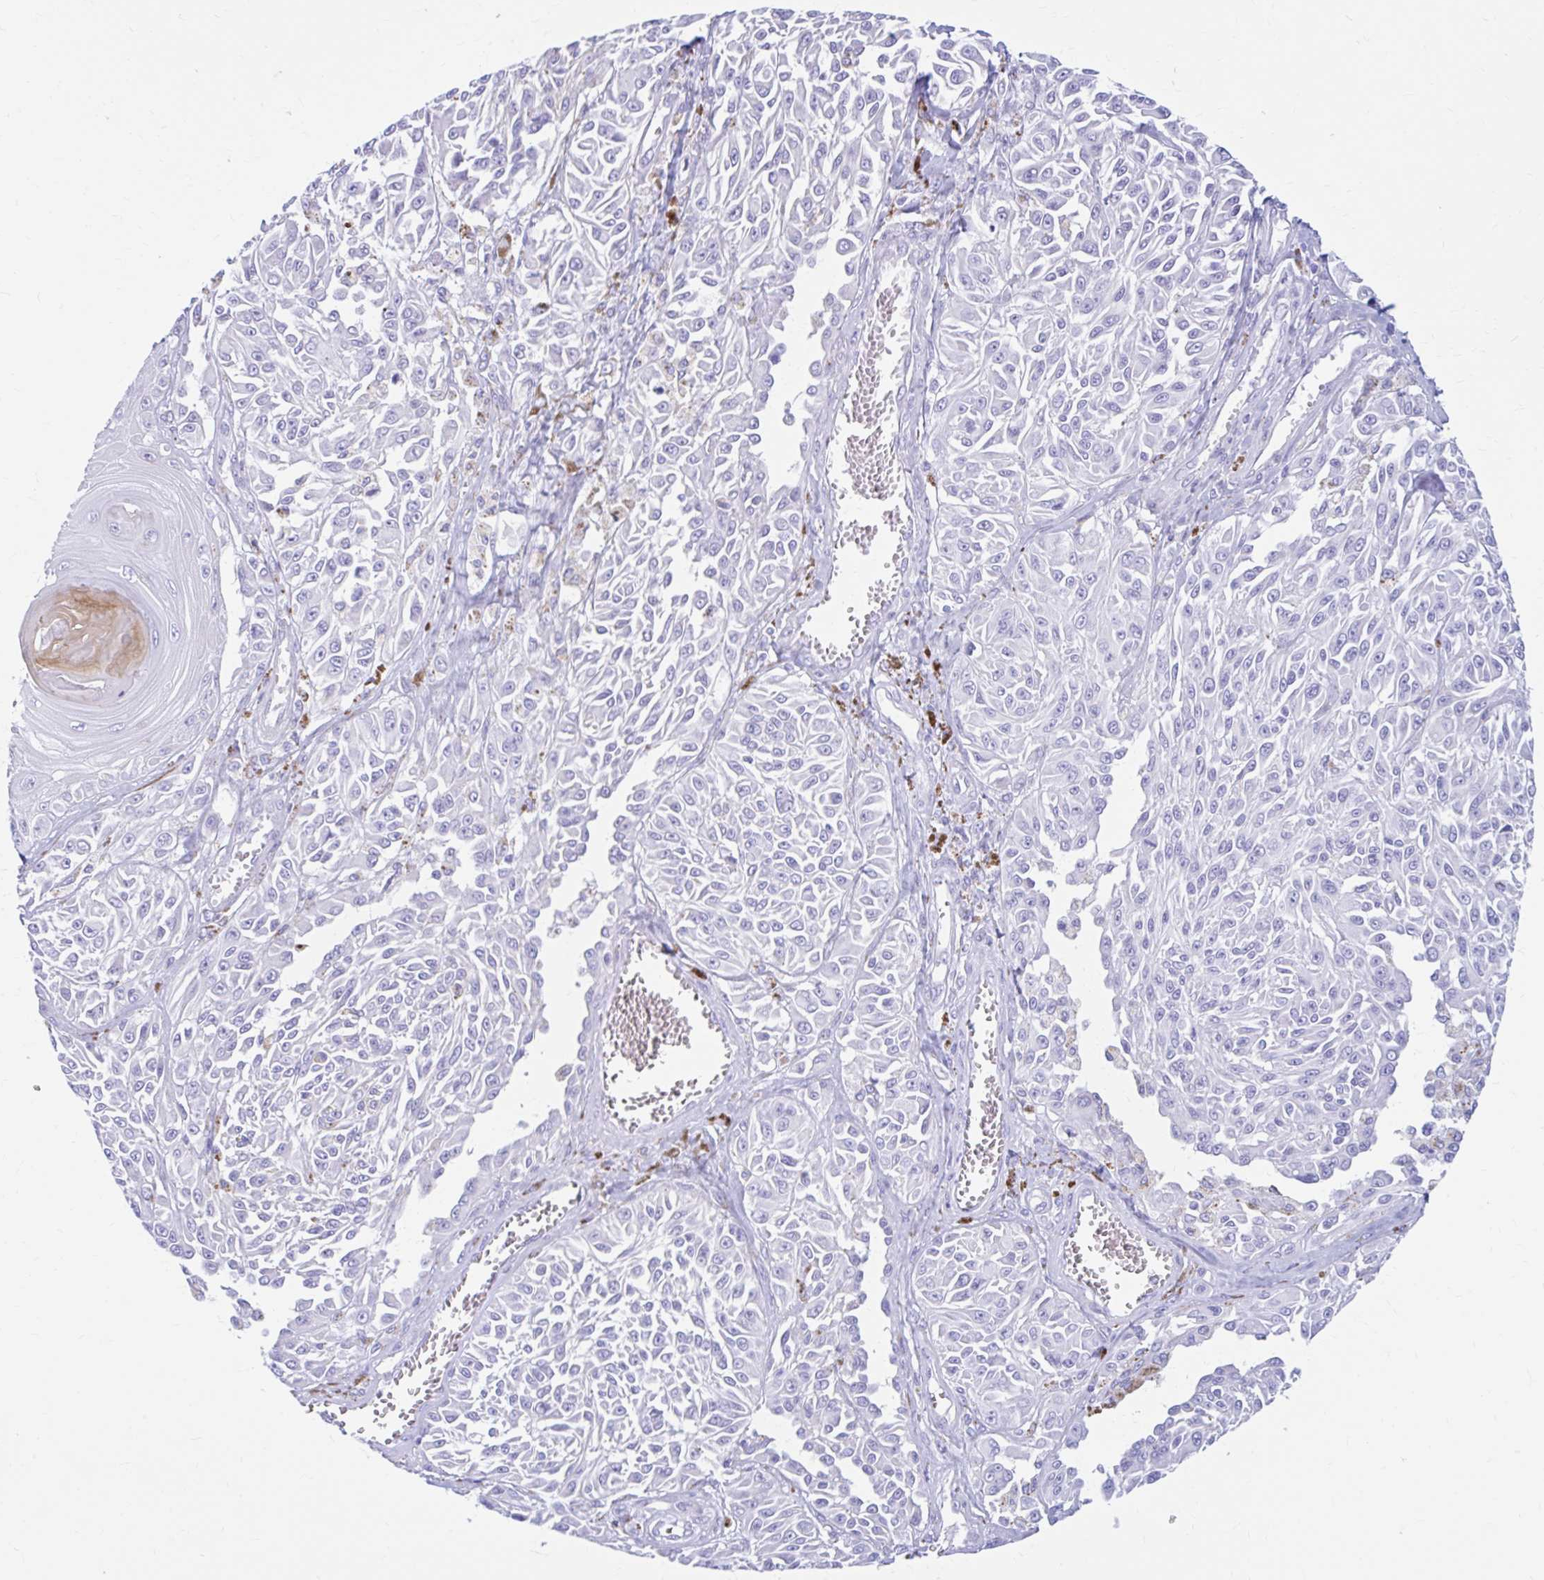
{"staining": {"intensity": "negative", "quantity": "none", "location": "none"}, "tissue": "melanoma", "cell_type": "Tumor cells", "image_type": "cancer", "snomed": [{"axis": "morphology", "description": "Malignant melanoma, NOS"}, {"axis": "topography", "description": "Skin"}], "caption": "A high-resolution micrograph shows immunohistochemistry (IHC) staining of malignant melanoma, which shows no significant staining in tumor cells.", "gene": "NSG2", "patient": {"sex": "male", "age": 94}}